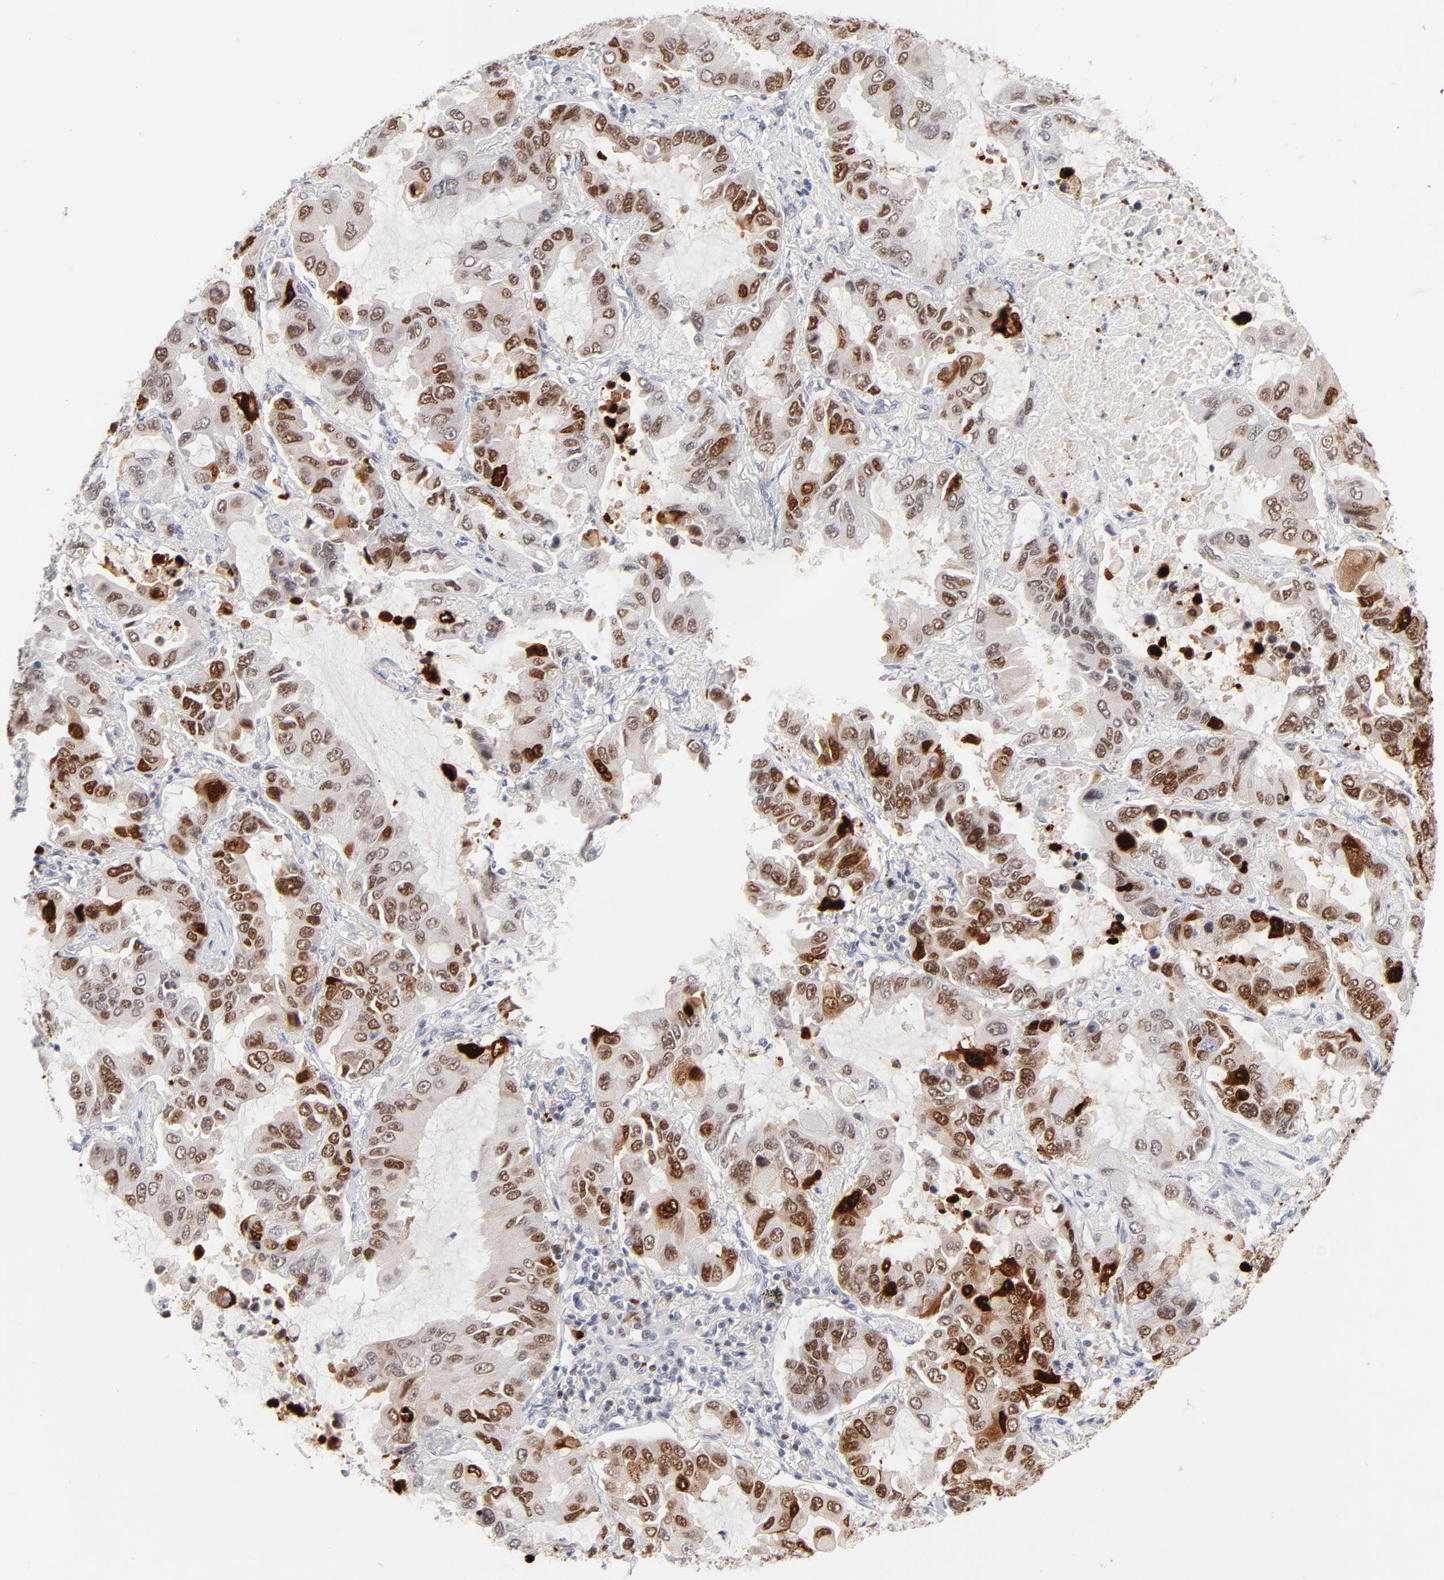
{"staining": {"intensity": "moderate", "quantity": ">75%", "location": "nuclear"}, "tissue": "lung cancer", "cell_type": "Tumor cells", "image_type": "cancer", "snomed": [{"axis": "morphology", "description": "Adenocarcinoma, NOS"}, {"axis": "topography", "description": "Lung"}], "caption": "Protein expression analysis of lung cancer (adenocarcinoma) shows moderate nuclear staining in about >75% of tumor cells. (DAB IHC, brown staining for protein, blue staining for nuclei).", "gene": "PARP1", "patient": {"sex": "male", "age": 64}}